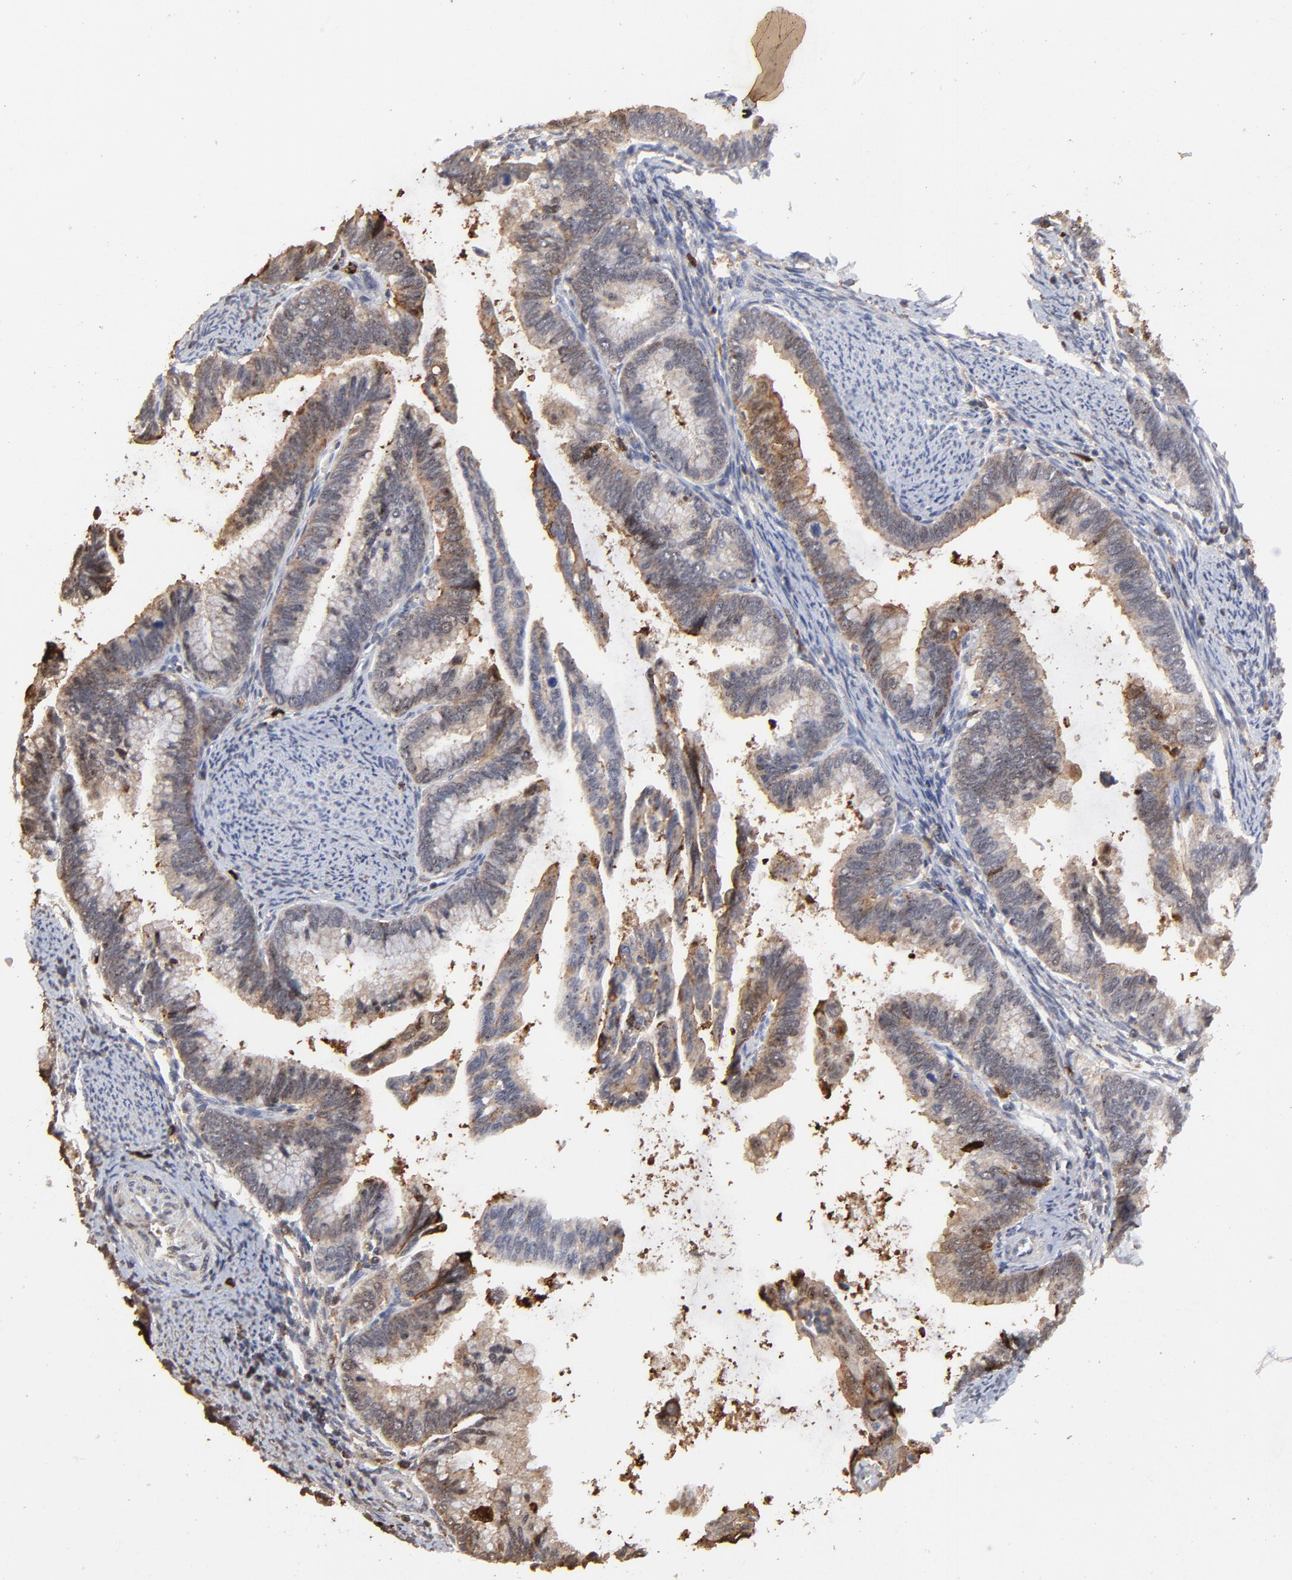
{"staining": {"intensity": "weak", "quantity": "<25%", "location": "cytoplasmic/membranous"}, "tissue": "cervical cancer", "cell_type": "Tumor cells", "image_type": "cancer", "snomed": [{"axis": "morphology", "description": "Adenocarcinoma, NOS"}, {"axis": "topography", "description": "Cervix"}], "caption": "Immunohistochemistry (IHC) image of neoplastic tissue: cervical cancer stained with DAB exhibits no significant protein positivity in tumor cells.", "gene": "SLC6A14", "patient": {"sex": "female", "age": 49}}